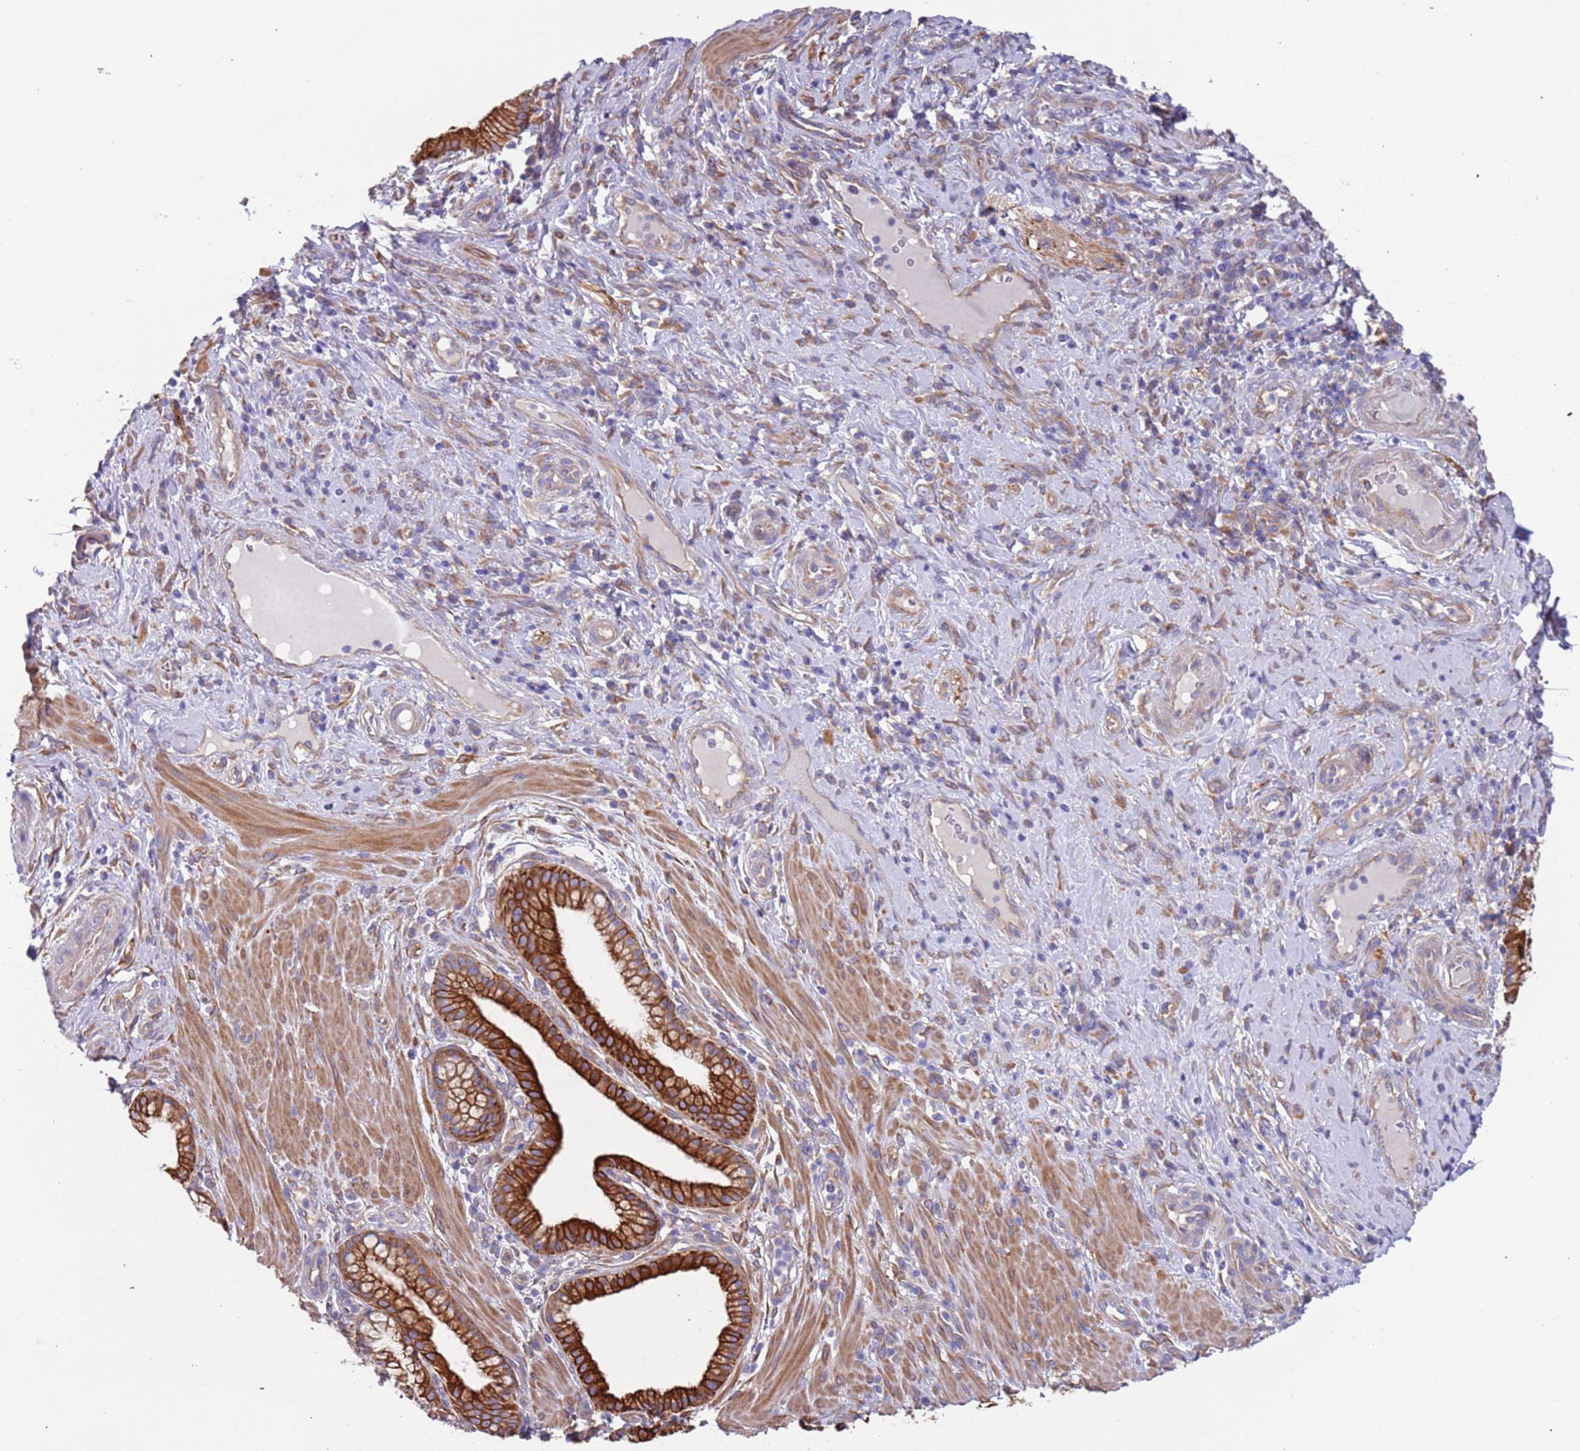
{"staining": {"intensity": "strong", "quantity": ">75%", "location": "cytoplasmic/membranous"}, "tissue": "pancreatic cancer", "cell_type": "Tumor cells", "image_type": "cancer", "snomed": [{"axis": "morphology", "description": "Adenocarcinoma, NOS"}, {"axis": "topography", "description": "Pancreas"}], "caption": "Approximately >75% of tumor cells in pancreatic adenocarcinoma show strong cytoplasmic/membranous protein staining as visualized by brown immunohistochemical staining.", "gene": "LAMB4", "patient": {"sex": "male", "age": 72}}